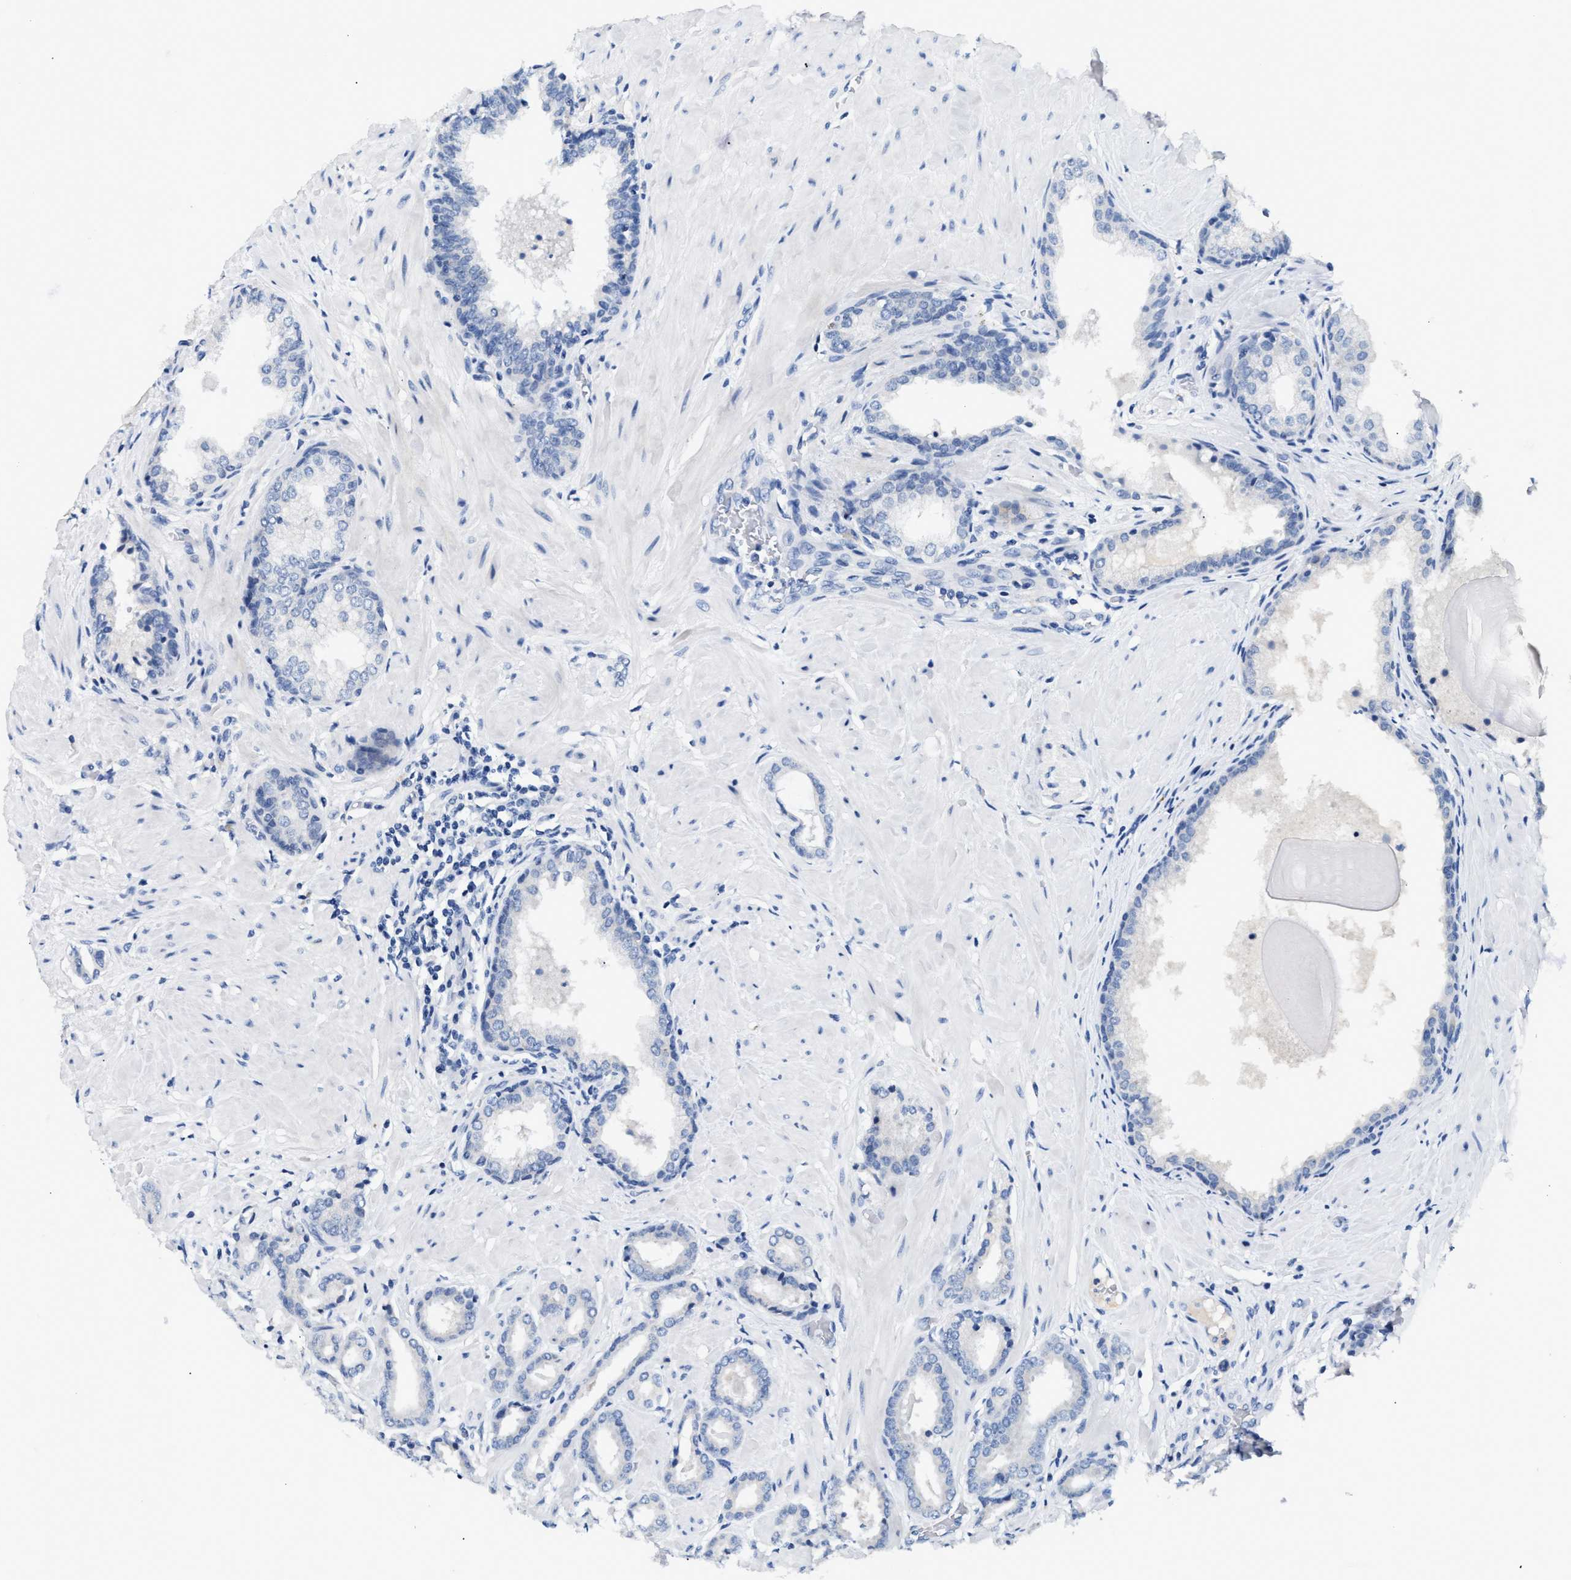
{"staining": {"intensity": "negative", "quantity": "none", "location": "none"}, "tissue": "prostate cancer", "cell_type": "Tumor cells", "image_type": "cancer", "snomed": [{"axis": "morphology", "description": "Adenocarcinoma, Low grade"}, {"axis": "topography", "description": "Prostate"}], "caption": "Protein analysis of prostate cancer demonstrates no significant expression in tumor cells. (Brightfield microscopy of DAB (3,3'-diaminobenzidine) immunohistochemistry (IHC) at high magnification).", "gene": "IL17RC", "patient": {"sex": "male", "age": 53}}